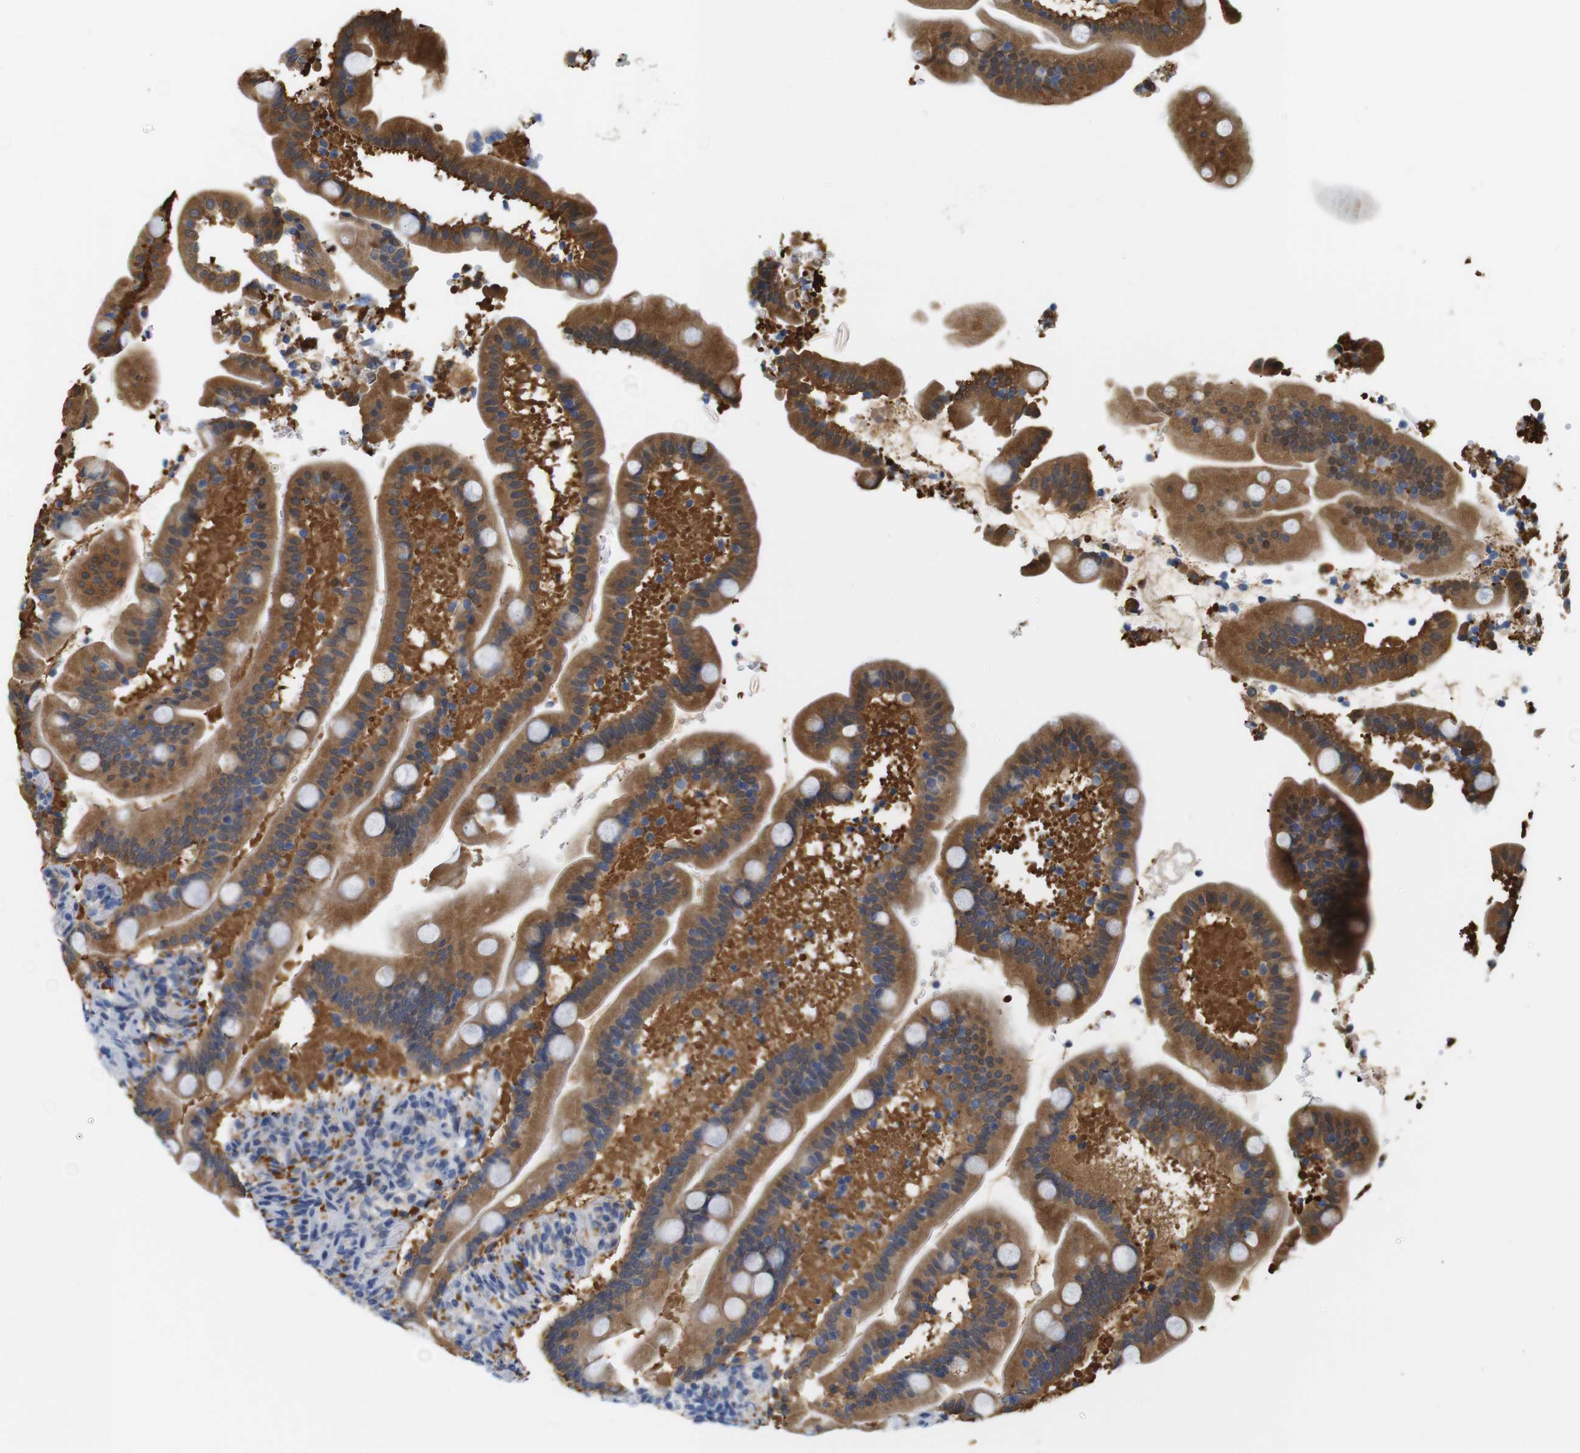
{"staining": {"intensity": "moderate", "quantity": ">75%", "location": "cytoplasmic/membranous"}, "tissue": "duodenum", "cell_type": "Glandular cells", "image_type": "normal", "snomed": [{"axis": "morphology", "description": "Normal tissue, NOS"}, {"axis": "topography", "description": "Duodenum"}], "caption": "A brown stain shows moderate cytoplasmic/membranous expression of a protein in glandular cells of benign duodenum.", "gene": "NEBL", "patient": {"sex": "male", "age": 54}}